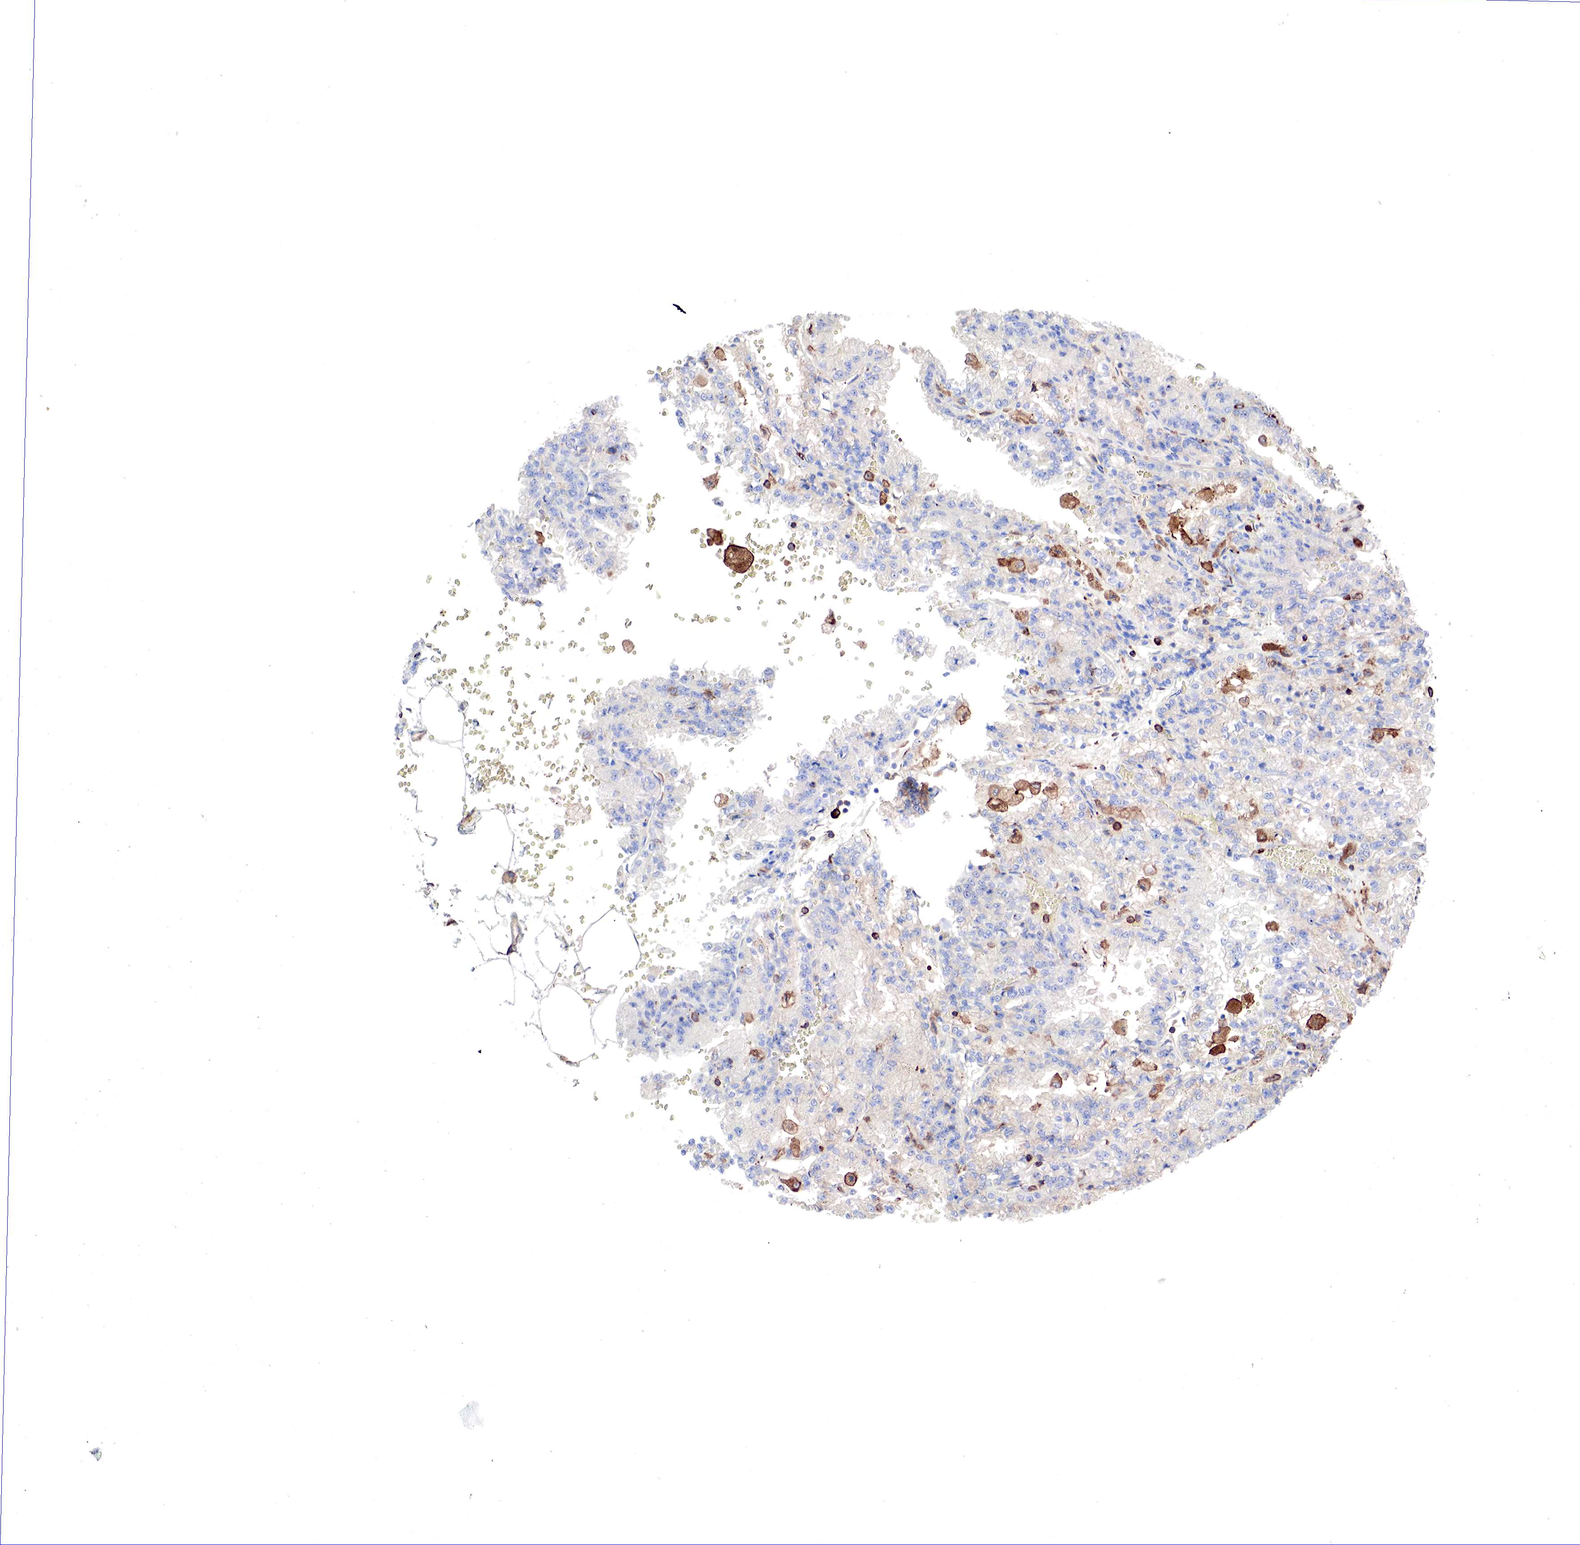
{"staining": {"intensity": "negative", "quantity": "none", "location": "none"}, "tissue": "renal cancer", "cell_type": "Tumor cells", "image_type": "cancer", "snomed": [{"axis": "morphology", "description": "Adenocarcinoma, NOS"}, {"axis": "topography", "description": "Kidney"}], "caption": "High magnification brightfield microscopy of renal adenocarcinoma stained with DAB (brown) and counterstained with hematoxylin (blue): tumor cells show no significant positivity.", "gene": "G6PD", "patient": {"sex": "female", "age": 56}}